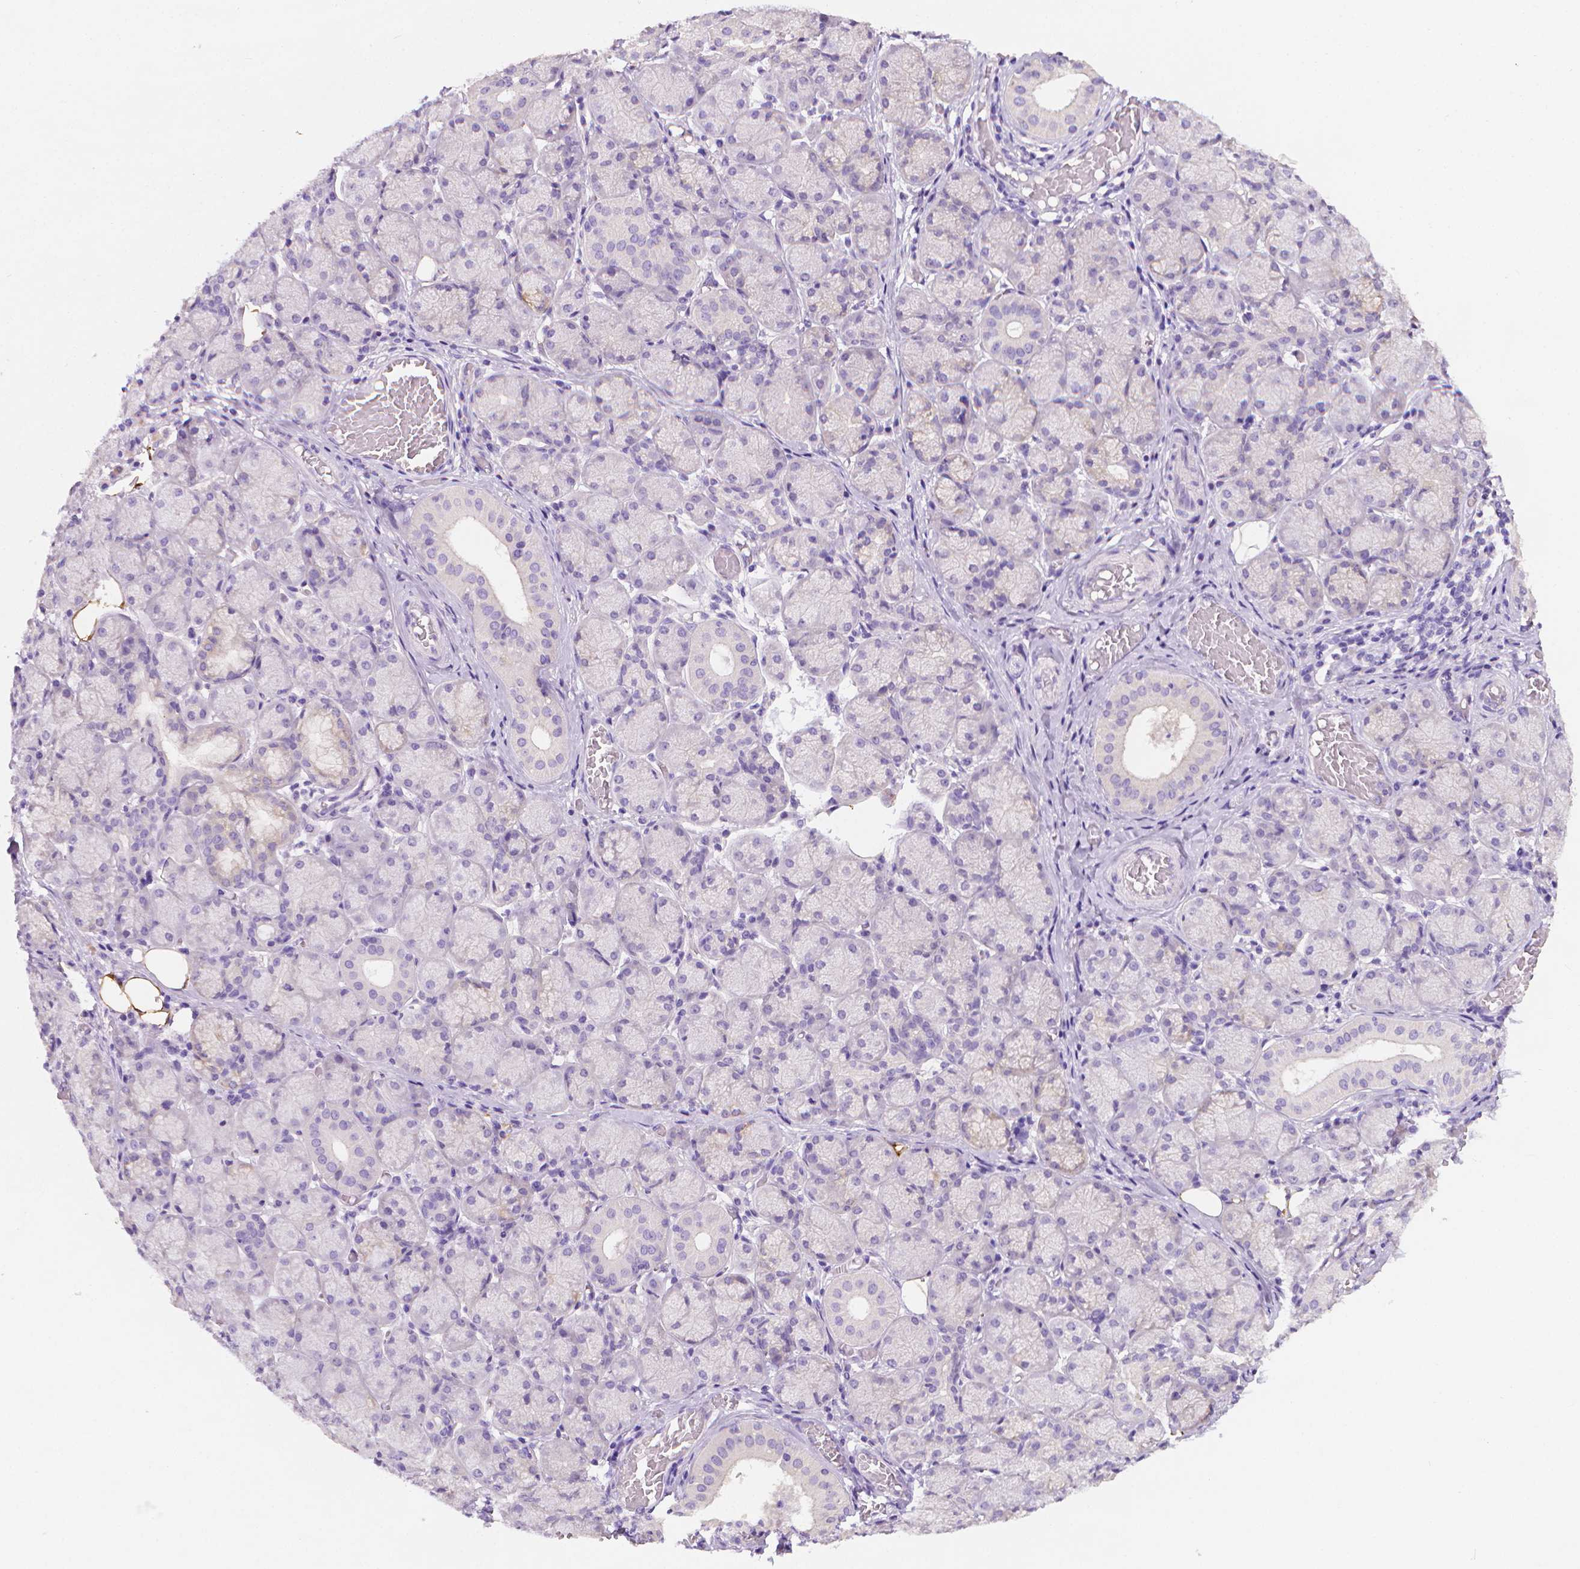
{"staining": {"intensity": "negative", "quantity": "none", "location": "none"}, "tissue": "salivary gland", "cell_type": "Glandular cells", "image_type": "normal", "snomed": [{"axis": "morphology", "description": "Normal tissue, NOS"}, {"axis": "topography", "description": "Salivary gland"}, {"axis": "topography", "description": "Peripheral nerve tissue"}], "caption": "There is no significant expression in glandular cells of salivary gland. (DAB immunohistochemistry, high magnification).", "gene": "FASN", "patient": {"sex": "female", "age": 24}}